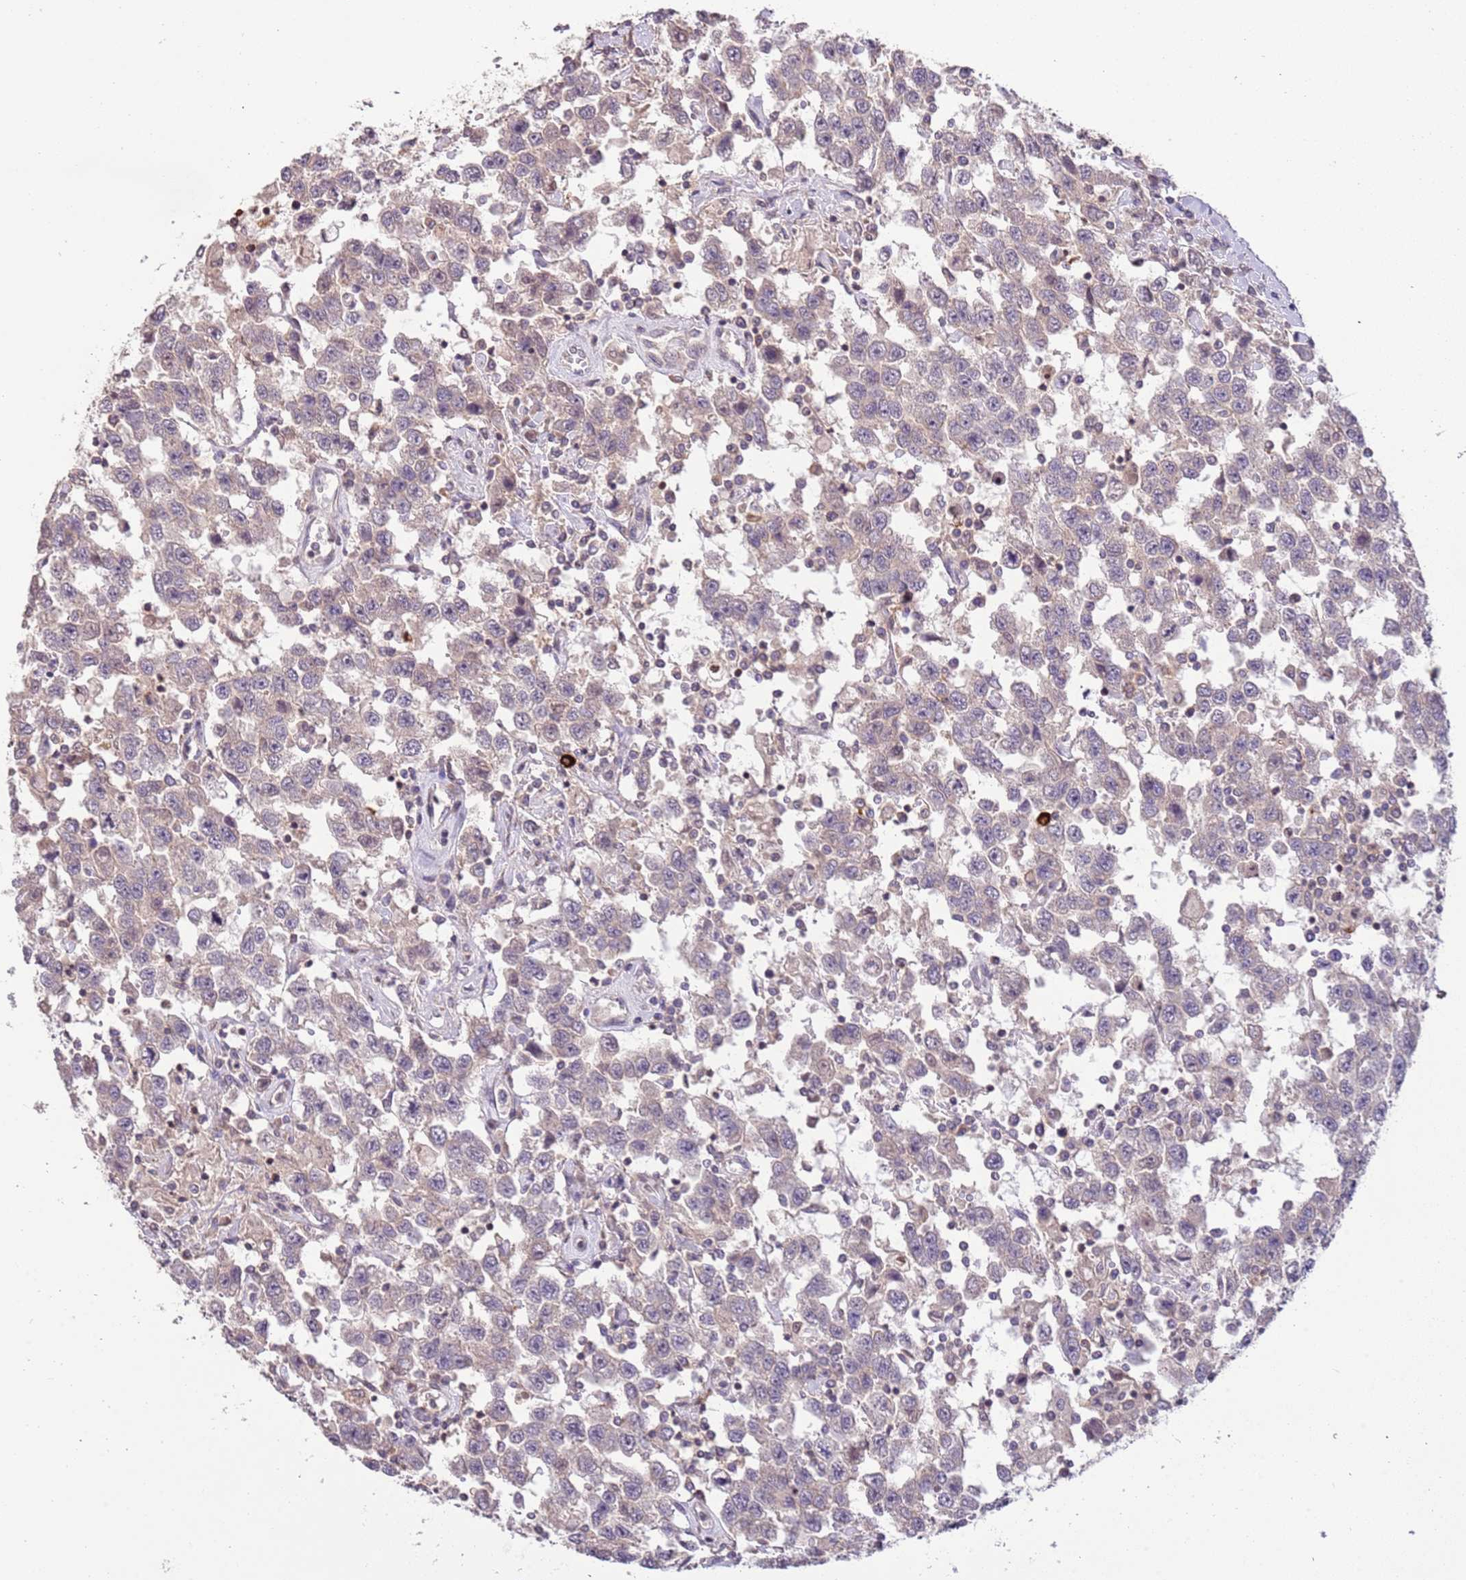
{"staining": {"intensity": "weak", "quantity": "<25%", "location": "cytoplasmic/membranous"}, "tissue": "testis cancer", "cell_type": "Tumor cells", "image_type": "cancer", "snomed": [{"axis": "morphology", "description": "Seminoma, NOS"}, {"axis": "topography", "description": "Testis"}], "caption": "High magnification brightfield microscopy of testis seminoma stained with DAB (3,3'-diaminobenzidine) (brown) and counterstained with hematoxylin (blue): tumor cells show no significant positivity.", "gene": "SLC16A4", "patient": {"sex": "male", "age": 41}}